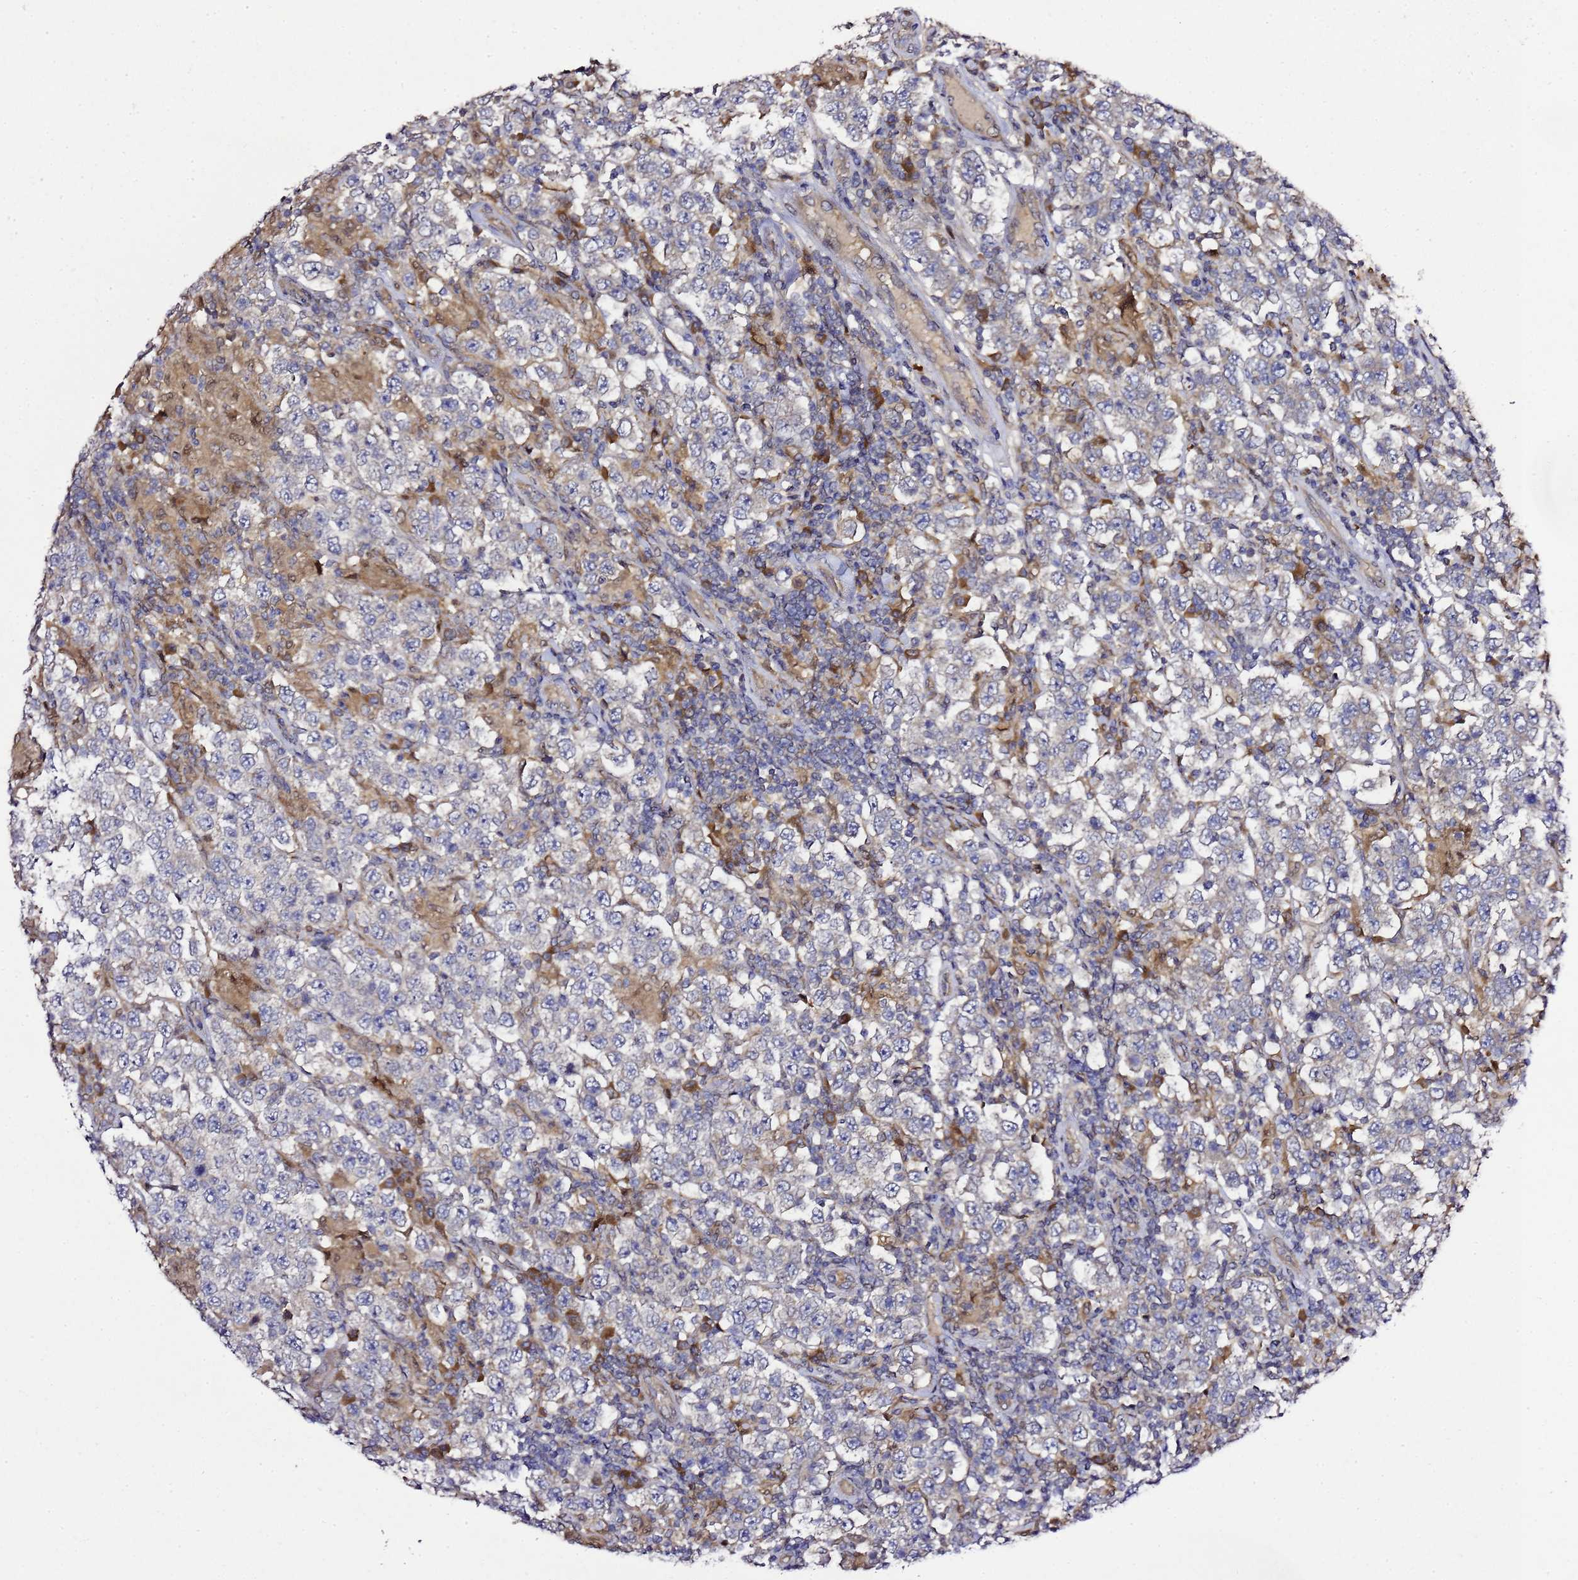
{"staining": {"intensity": "negative", "quantity": "none", "location": "none"}, "tissue": "testis cancer", "cell_type": "Tumor cells", "image_type": "cancer", "snomed": [{"axis": "morphology", "description": "Normal tissue, NOS"}, {"axis": "morphology", "description": "Urothelial carcinoma, High grade"}, {"axis": "morphology", "description": "Seminoma, NOS"}, {"axis": "morphology", "description": "Carcinoma, Embryonal, NOS"}, {"axis": "topography", "description": "Urinary bladder"}, {"axis": "topography", "description": "Testis"}], "caption": "DAB immunohistochemical staining of testis cancer exhibits no significant expression in tumor cells.", "gene": "ALG3", "patient": {"sex": "male", "age": 41}}